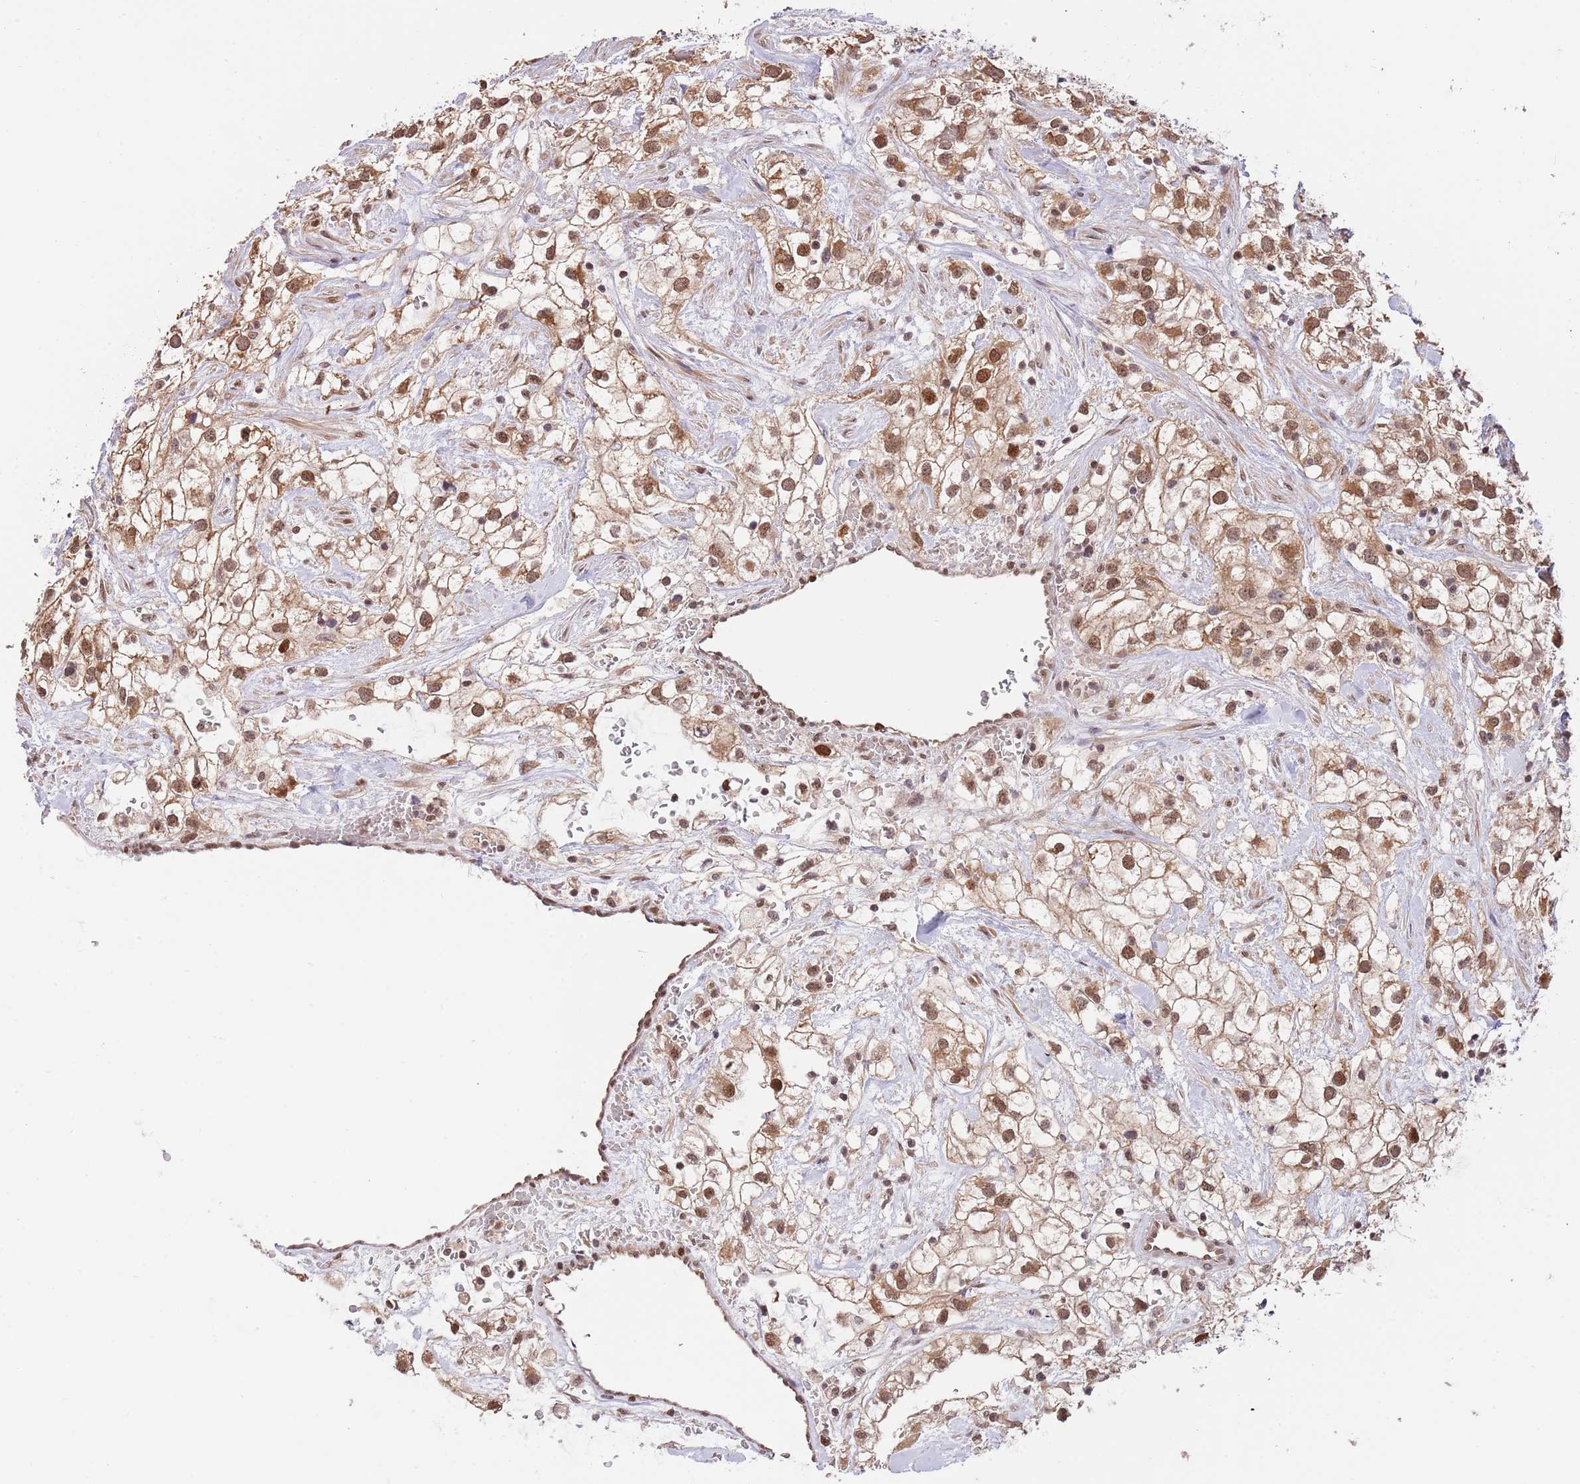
{"staining": {"intensity": "moderate", "quantity": ">75%", "location": "cytoplasmic/membranous,nuclear"}, "tissue": "renal cancer", "cell_type": "Tumor cells", "image_type": "cancer", "snomed": [{"axis": "morphology", "description": "Adenocarcinoma, NOS"}, {"axis": "topography", "description": "Kidney"}], "caption": "Immunohistochemical staining of renal cancer shows medium levels of moderate cytoplasmic/membranous and nuclear positivity in approximately >75% of tumor cells.", "gene": "RIF1", "patient": {"sex": "male", "age": 59}}